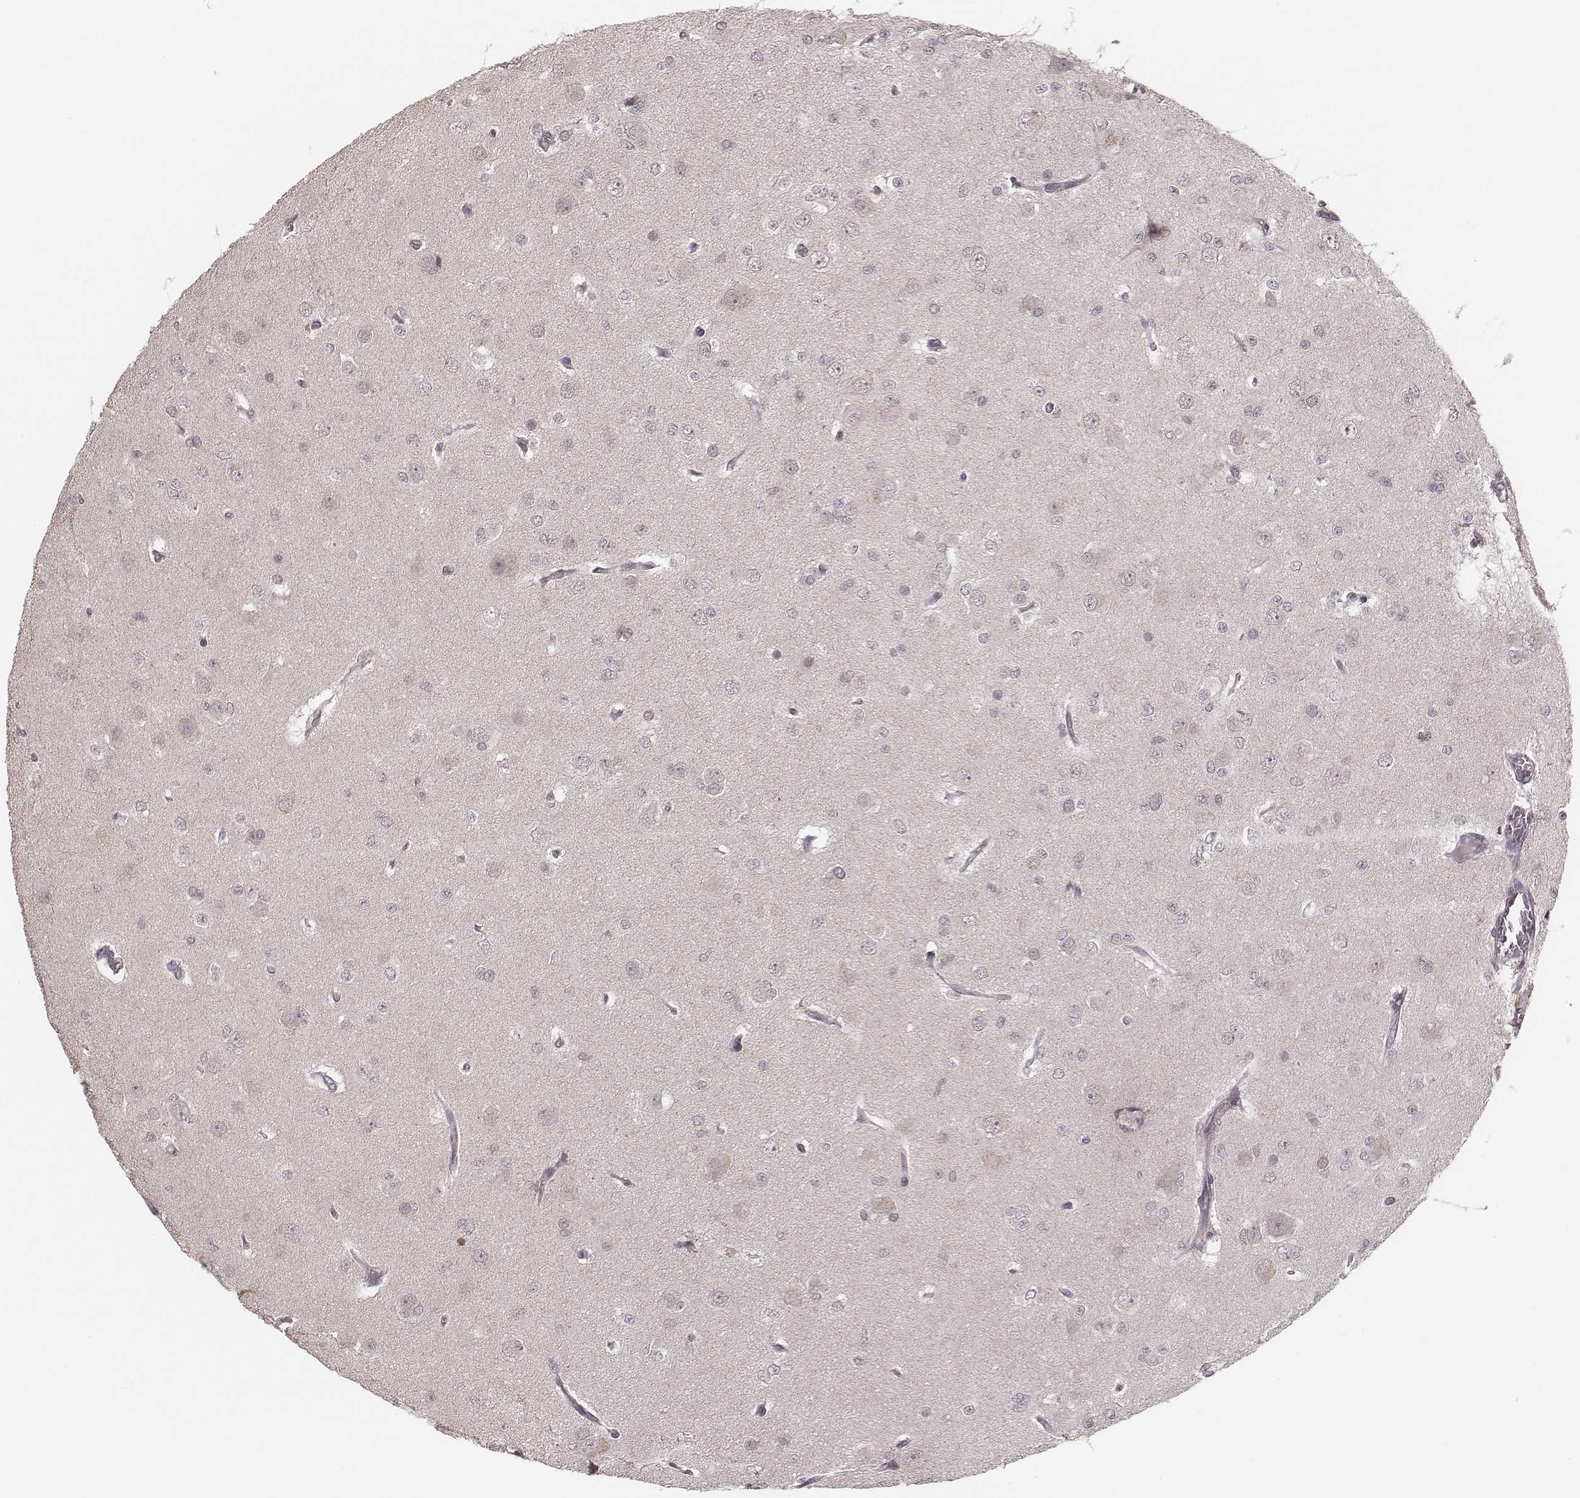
{"staining": {"intensity": "negative", "quantity": "none", "location": "none"}, "tissue": "glioma", "cell_type": "Tumor cells", "image_type": "cancer", "snomed": [{"axis": "morphology", "description": "Glioma, malignant, Low grade"}, {"axis": "topography", "description": "Brain"}], "caption": "The immunohistochemistry (IHC) histopathology image has no significant expression in tumor cells of malignant glioma (low-grade) tissue.", "gene": "LY6K", "patient": {"sex": "male", "age": 27}}